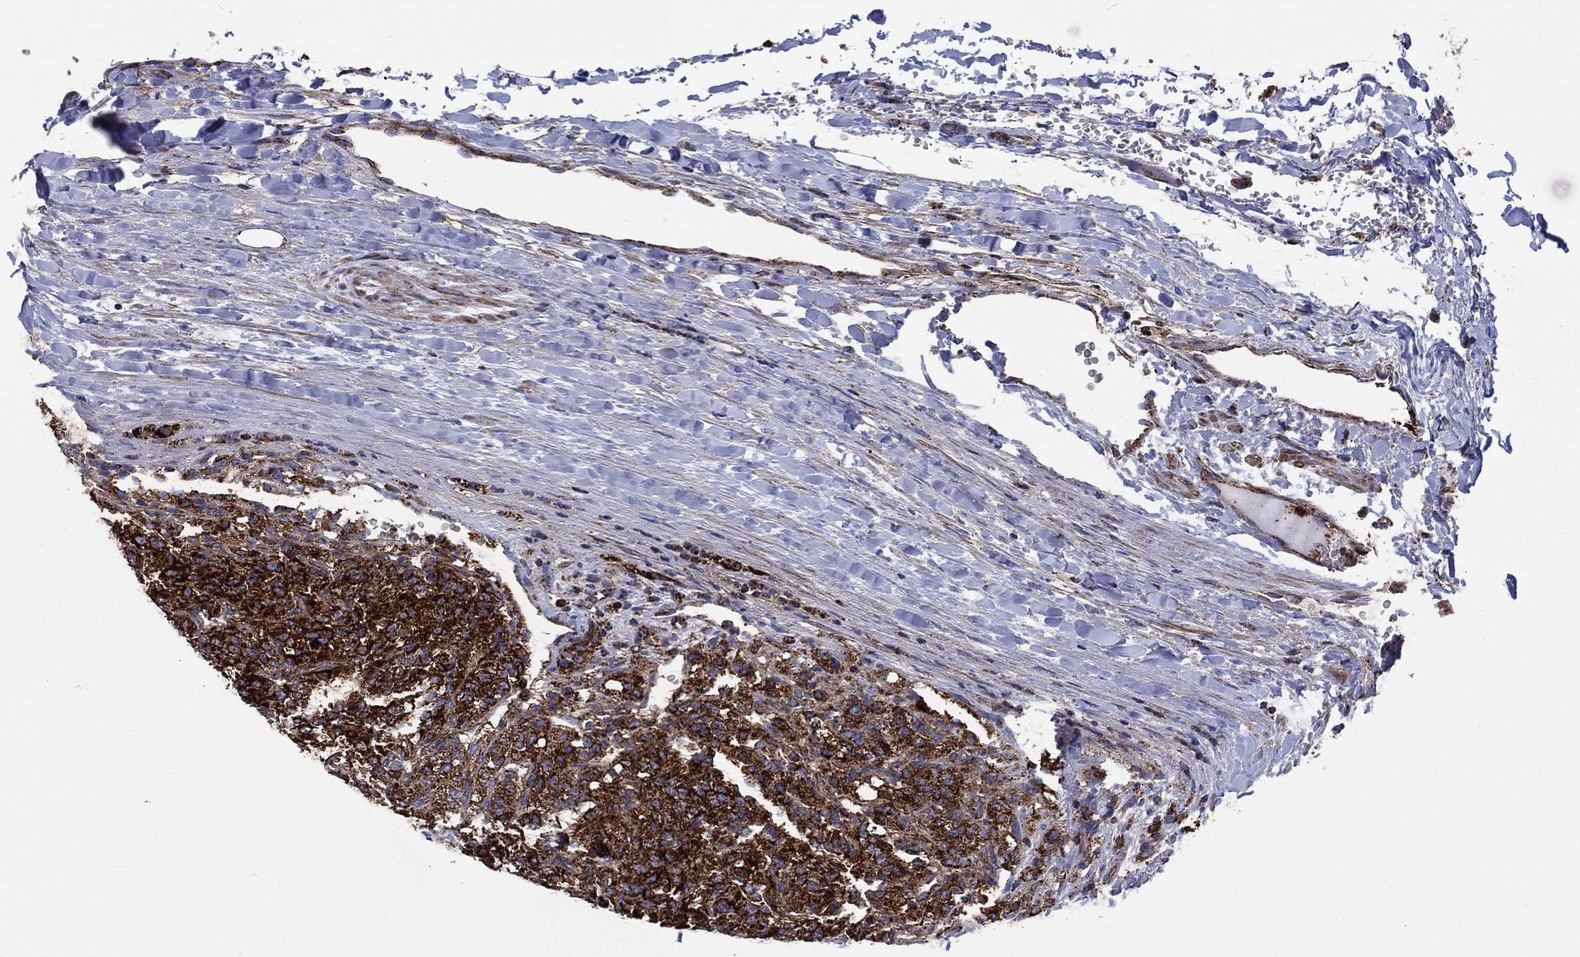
{"staining": {"intensity": "strong", "quantity": ">75%", "location": "cytoplasmic/membranous"}, "tissue": "renal cancer", "cell_type": "Tumor cells", "image_type": "cancer", "snomed": [{"axis": "morphology", "description": "Adenocarcinoma, NOS"}, {"axis": "topography", "description": "Kidney"}], "caption": "Renal adenocarcinoma was stained to show a protein in brown. There is high levels of strong cytoplasmic/membranous positivity in about >75% of tumor cells.", "gene": "ANKRD37", "patient": {"sex": "female", "age": 63}}